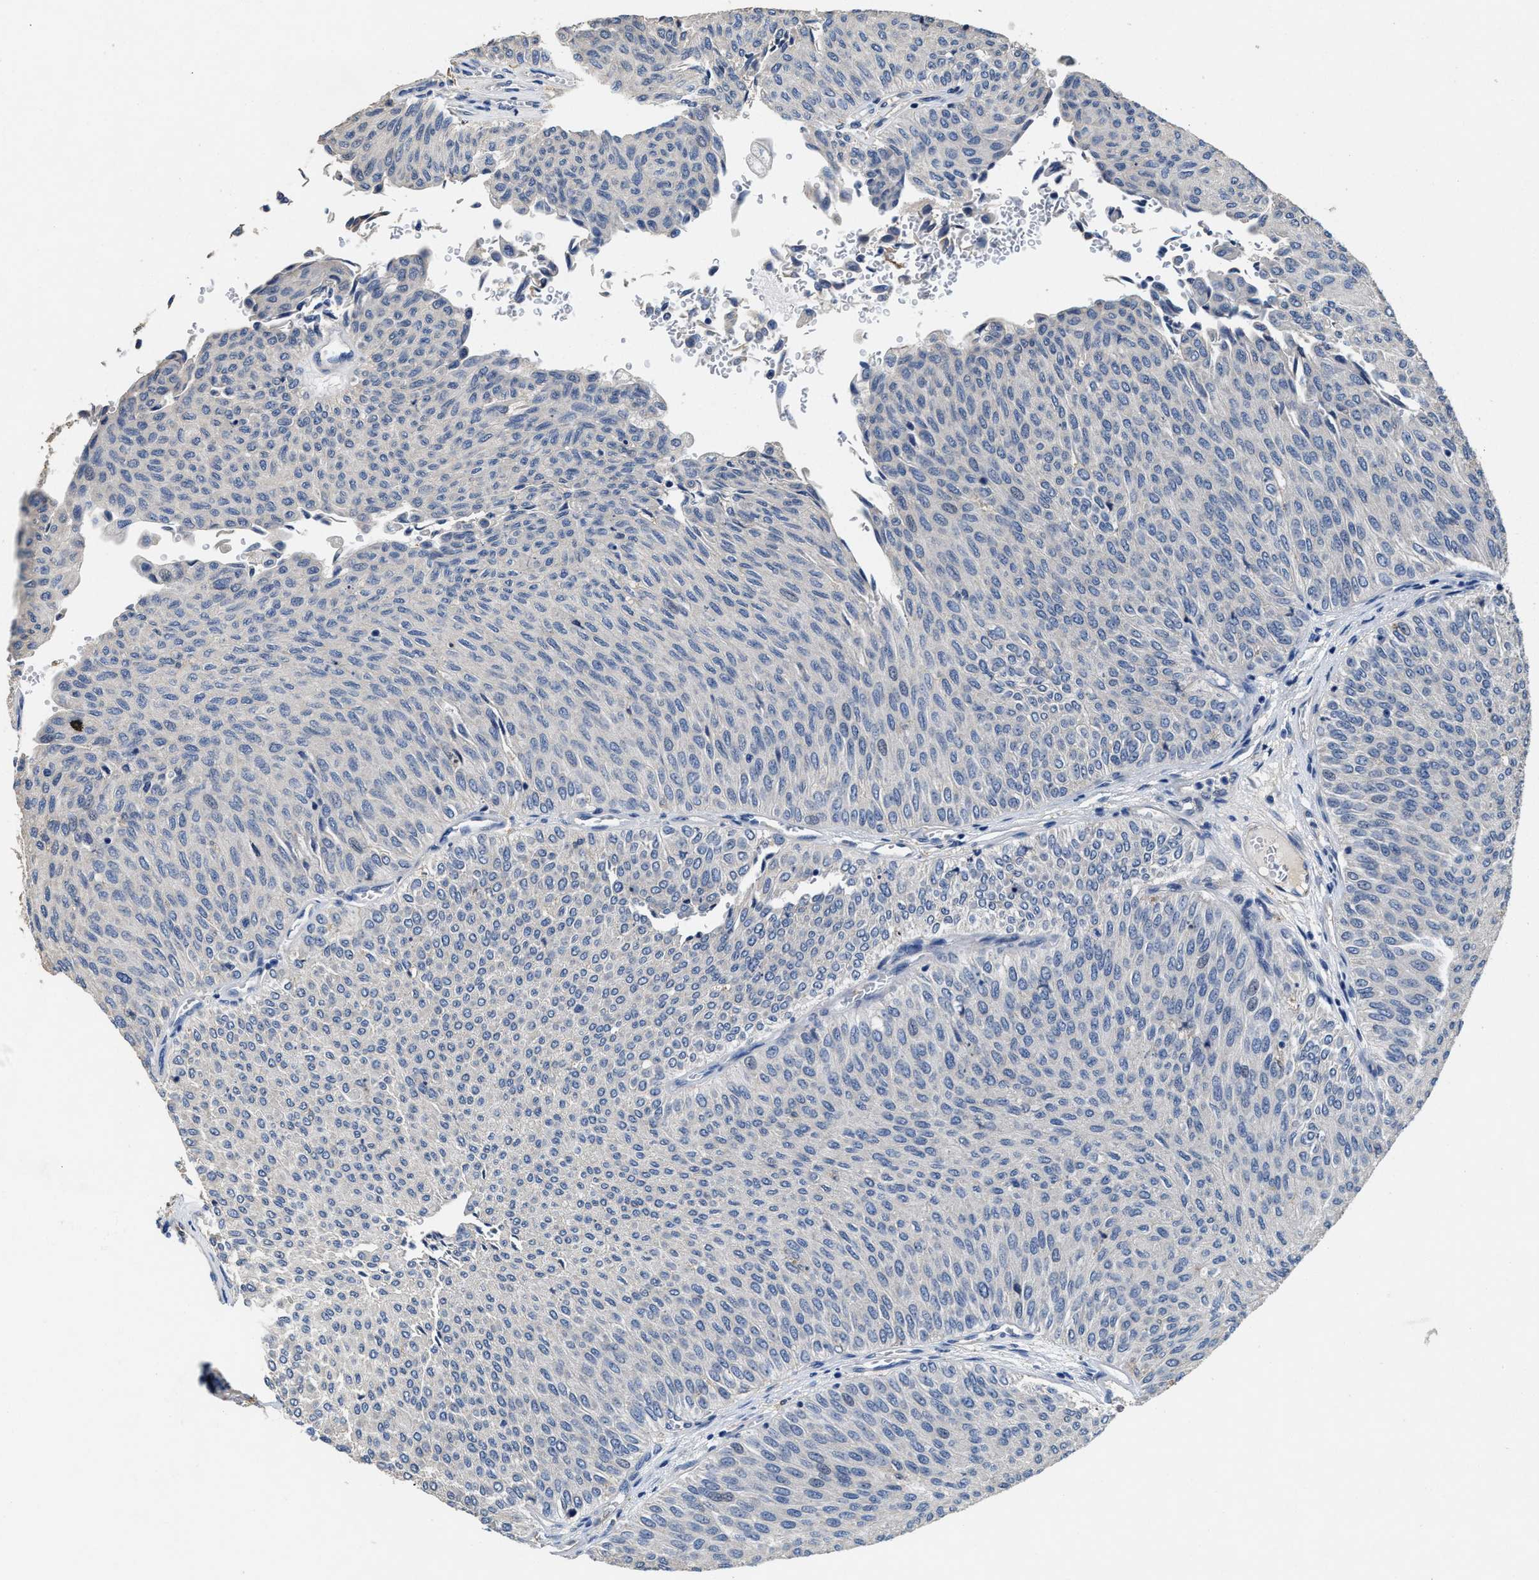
{"staining": {"intensity": "negative", "quantity": "none", "location": "none"}, "tissue": "urothelial cancer", "cell_type": "Tumor cells", "image_type": "cancer", "snomed": [{"axis": "morphology", "description": "Urothelial carcinoma, Low grade"}, {"axis": "topography", "description": "Urinary bladder"}], "caption": "IHC of human urothelial cancer shows no staining in tumor cells. Brightfield microscopy of IHC stained with DAB (brown) and hematoxylin (blue), captured at high magnification.", "gene": "PEG10", "patient": {"sex": "male", "age": 78}}